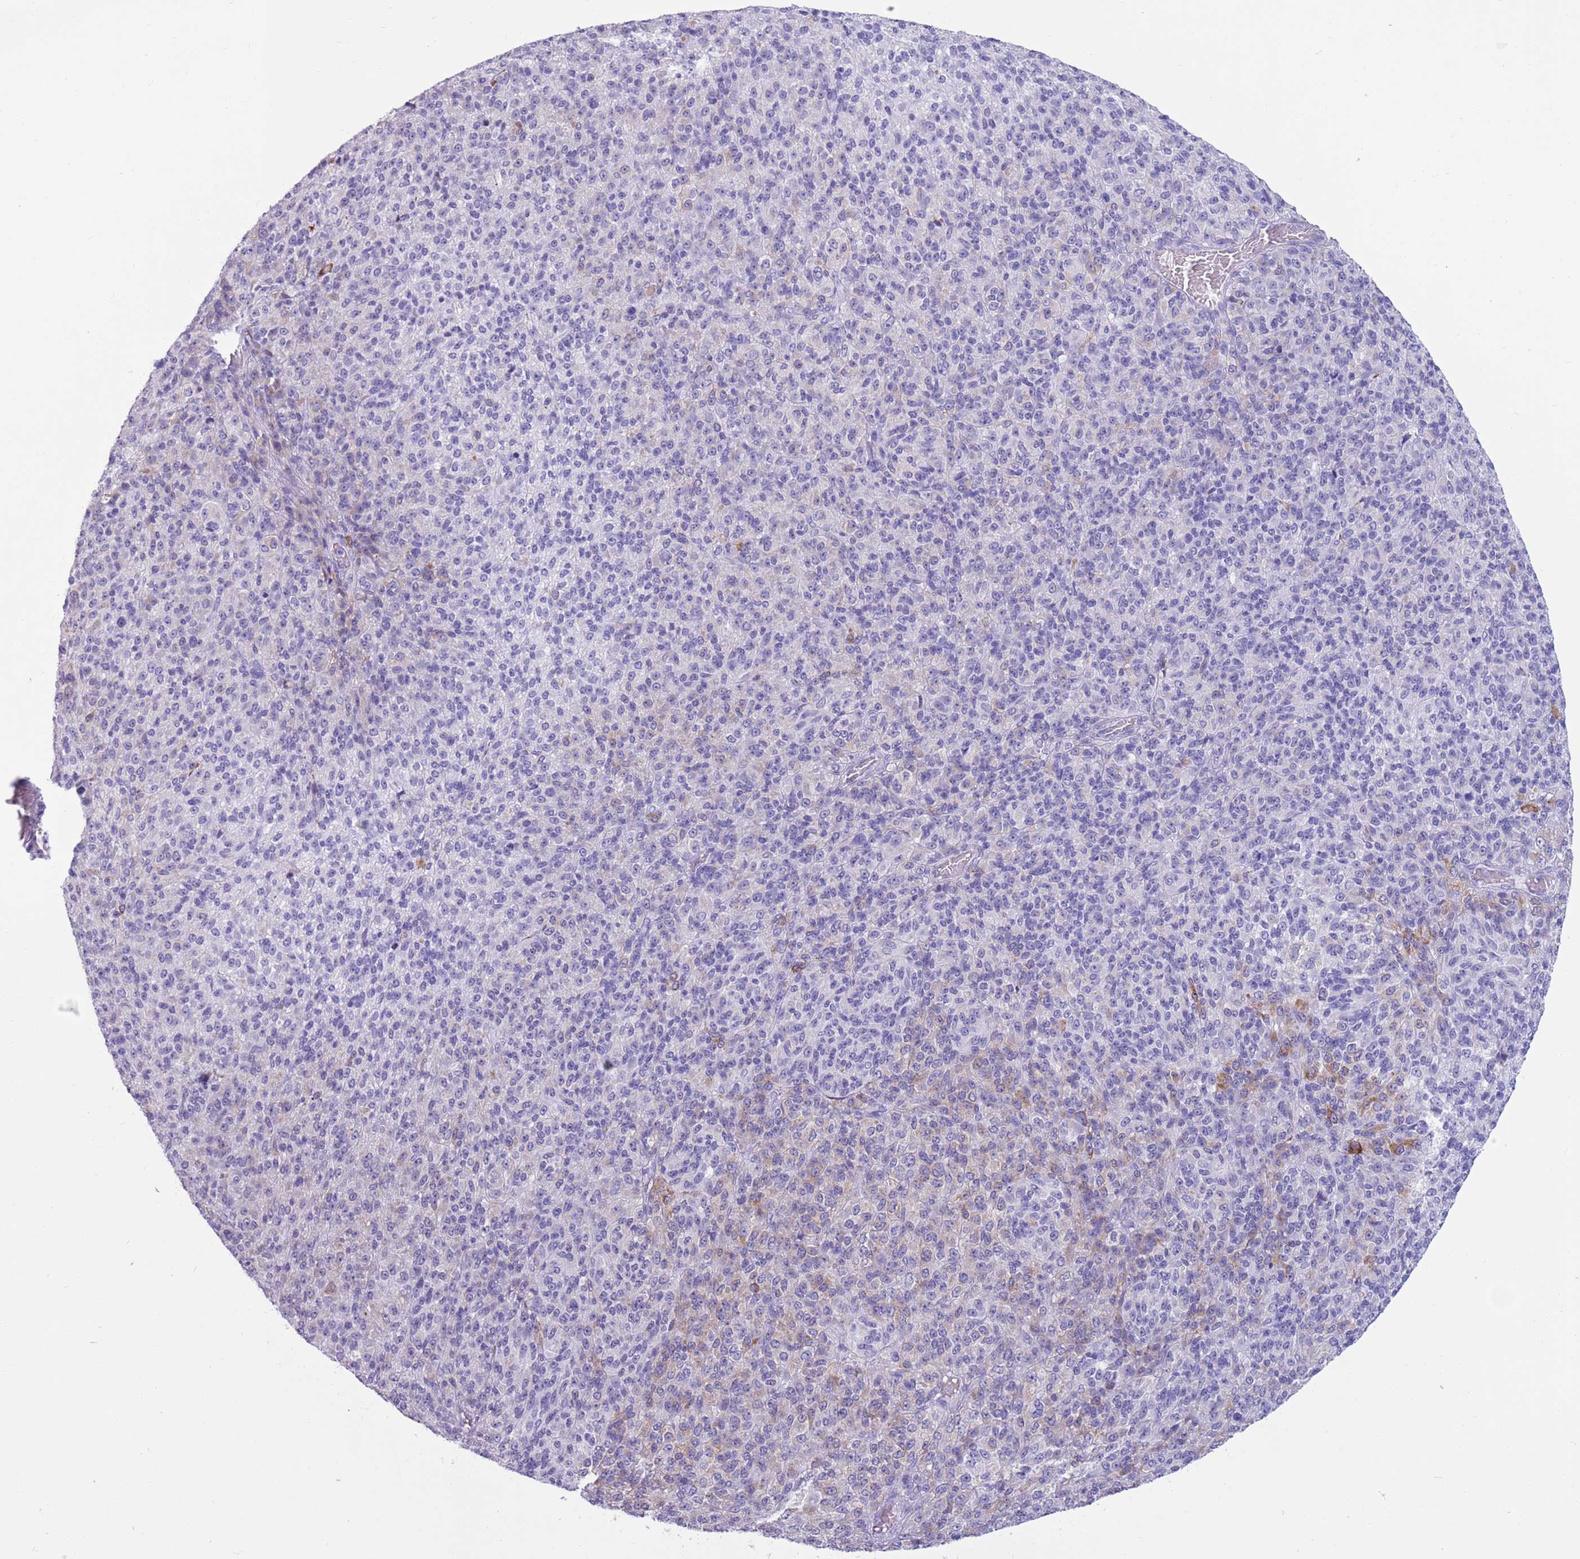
{"staining": {"intensity": "weak", "quantity": "<25%", "location": "cytoplasmic/membranous"}, "tissue": "melanoma", "cell_type": "Tumor cells", "image_type": "cancer", "snomed": [{"axis": "morphology", "description": "Malignant melanoma, Metastatic site"}, {"axis": "topography", "description": "Brain"}], "caption": "Melanoma was stained to show a protein in brown. There is no significant expression in tumor cells. (DAB IHC visualized using brightfield microscopy, high magnification).", "gene": "LY6G5B", "patient": {"sex": "female", "age": 56}}